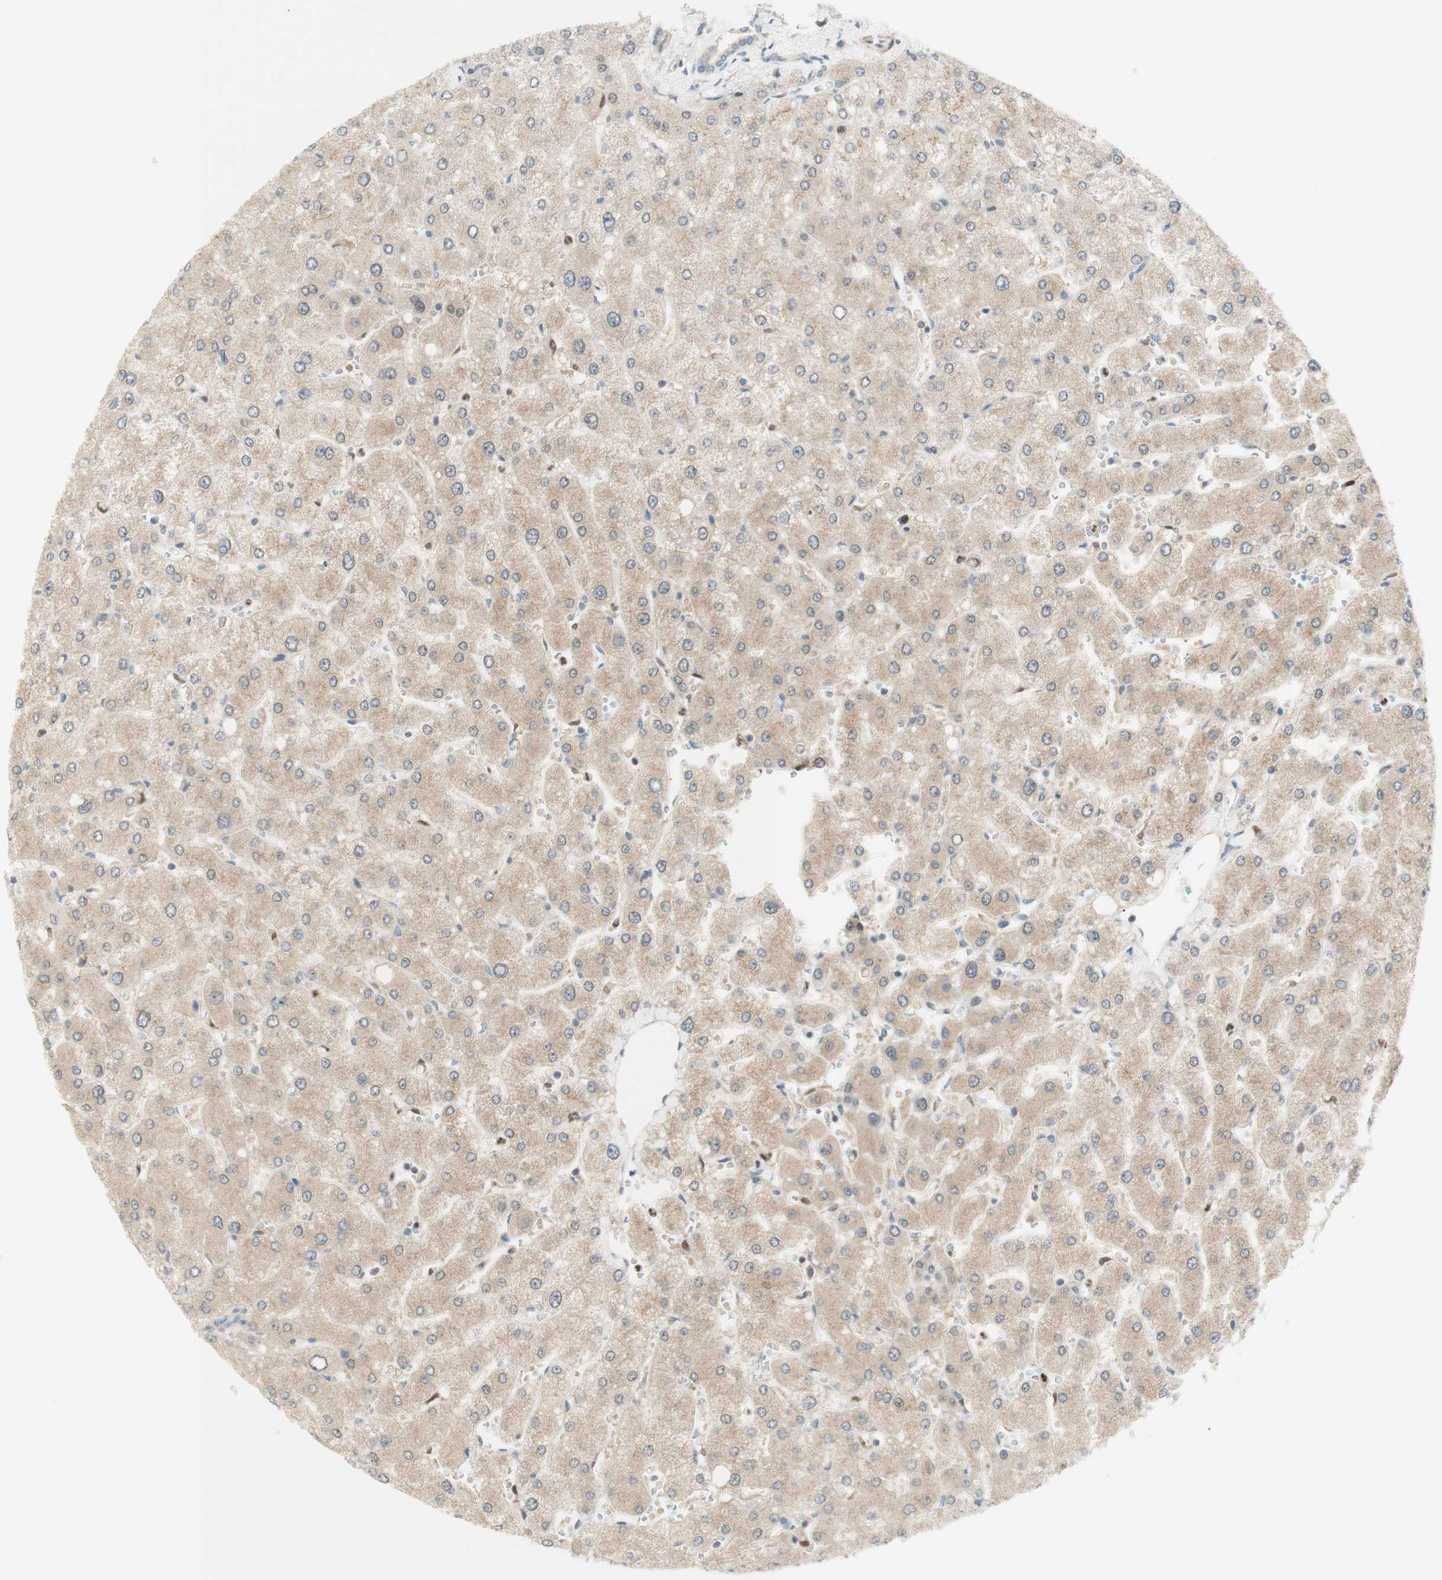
{"staining": {"intensity": "weak", "quantity": ">75%", "location": "cytoplasmic/membranous"}, "tissue": "liver", "cell_type": "Cholangiocytes", "image_type": "normal", "snomed": [{"axis": "morphology", "description": "Normal tissue, NOS"}, {"axis": "topography", "description": "Liver"}], "caption": "Protein analysis of normal liver shows weak cytoplasmic/membranous expression in about >75% of cholangiocytes.", "gene": "RFNG", "patient": {"sex": "male", "age": 55}}